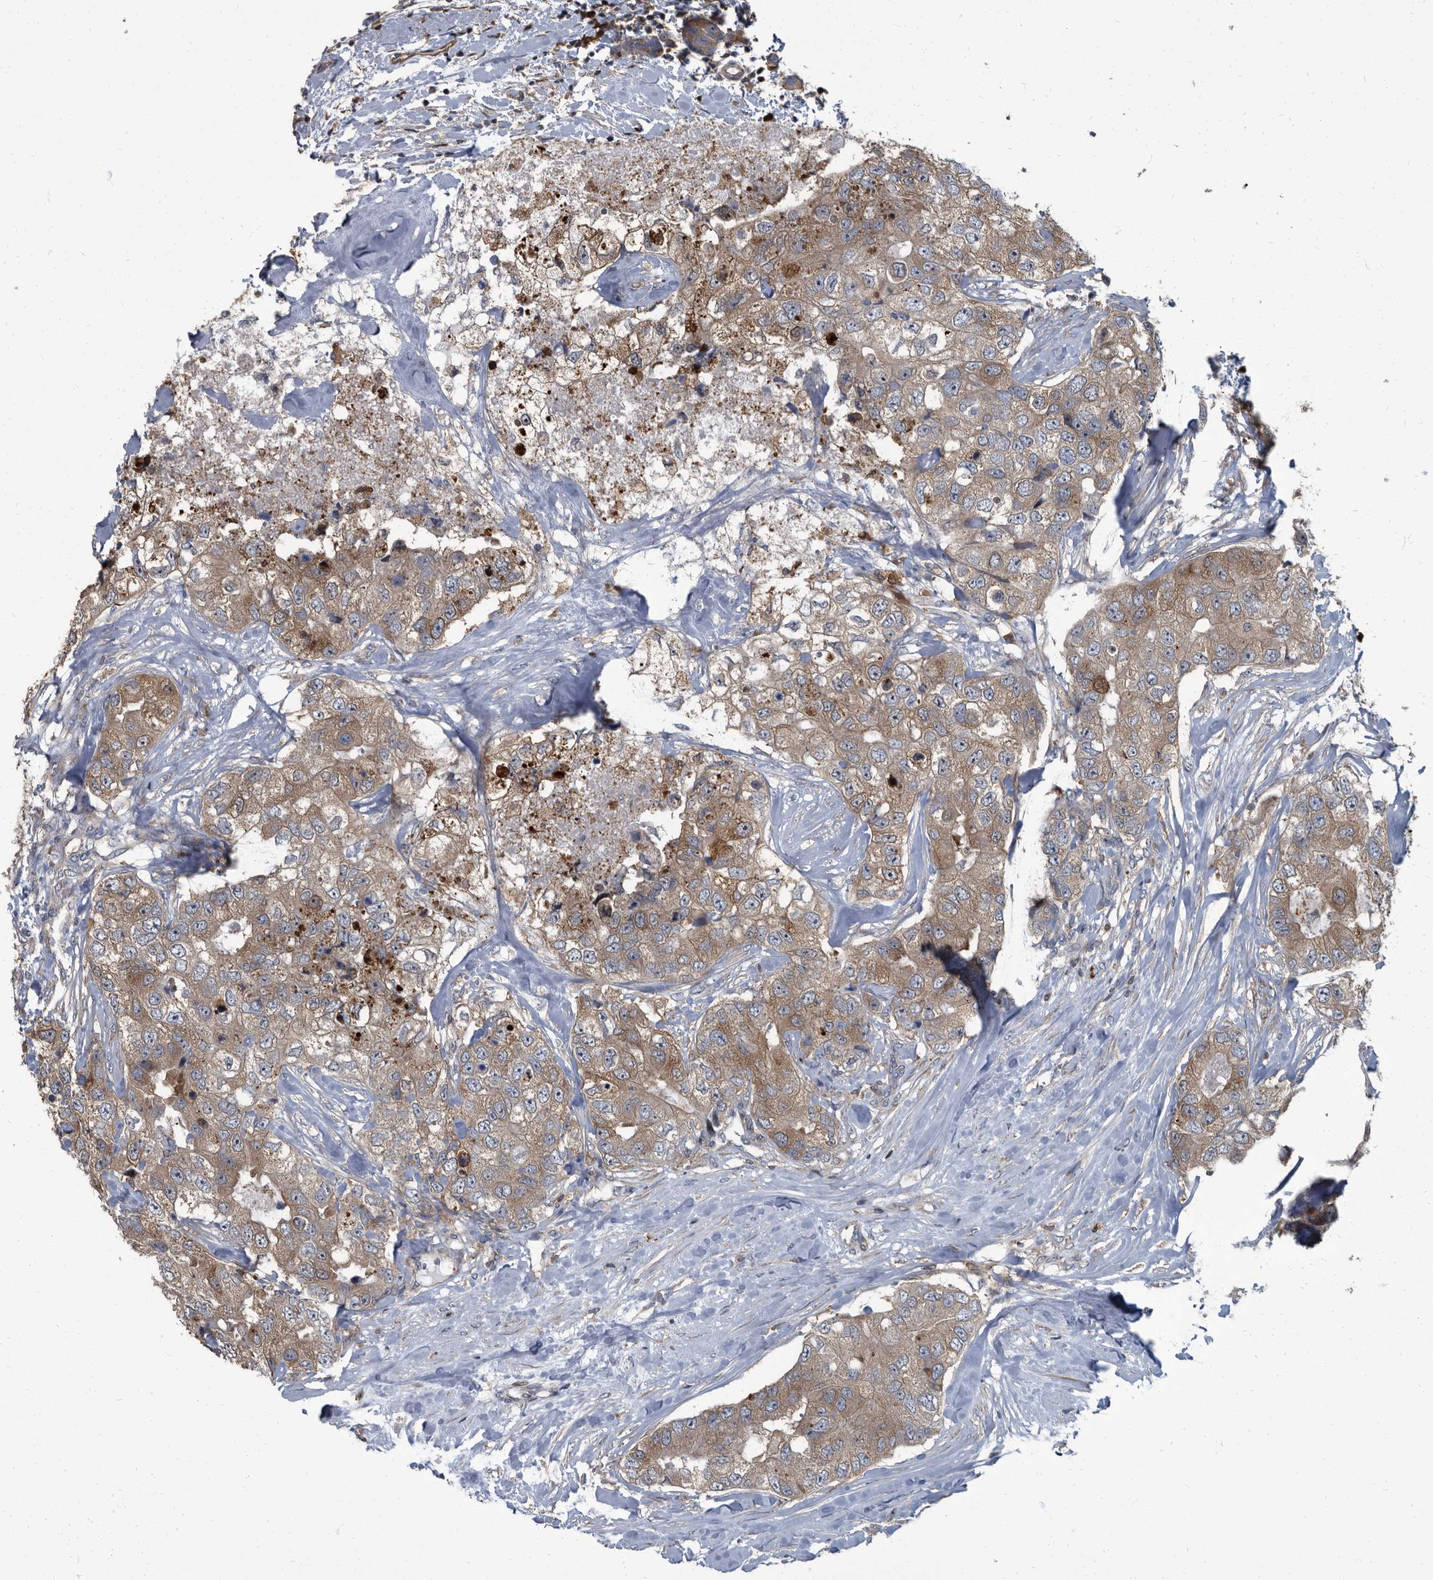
{"staining": {"intensity": "weak", "quantity": ">75%", "location": "cytoplasmic/membranous"}, "tissue": "breast cancer", "cell_type": "Tumor cells", "image_type": "cancer", "snomed": [{"axis": "morphology", "description": "Duct carcinoma"}, {"axis": "topography", "description": "Breast"}], "caption": "Breast cancer (intraductal carcinoma) was stained to show a protein in brown. There is low levels of weak cytoplasmic/membranous expression in approximately >75% of tumor cells. The staining was performed using DAB, with brown indicating positive protein expression. Nuclei are stained blue with hematoxylin.", "gene": "CDV3", "patient": {"sex": "female", "age": 62}}